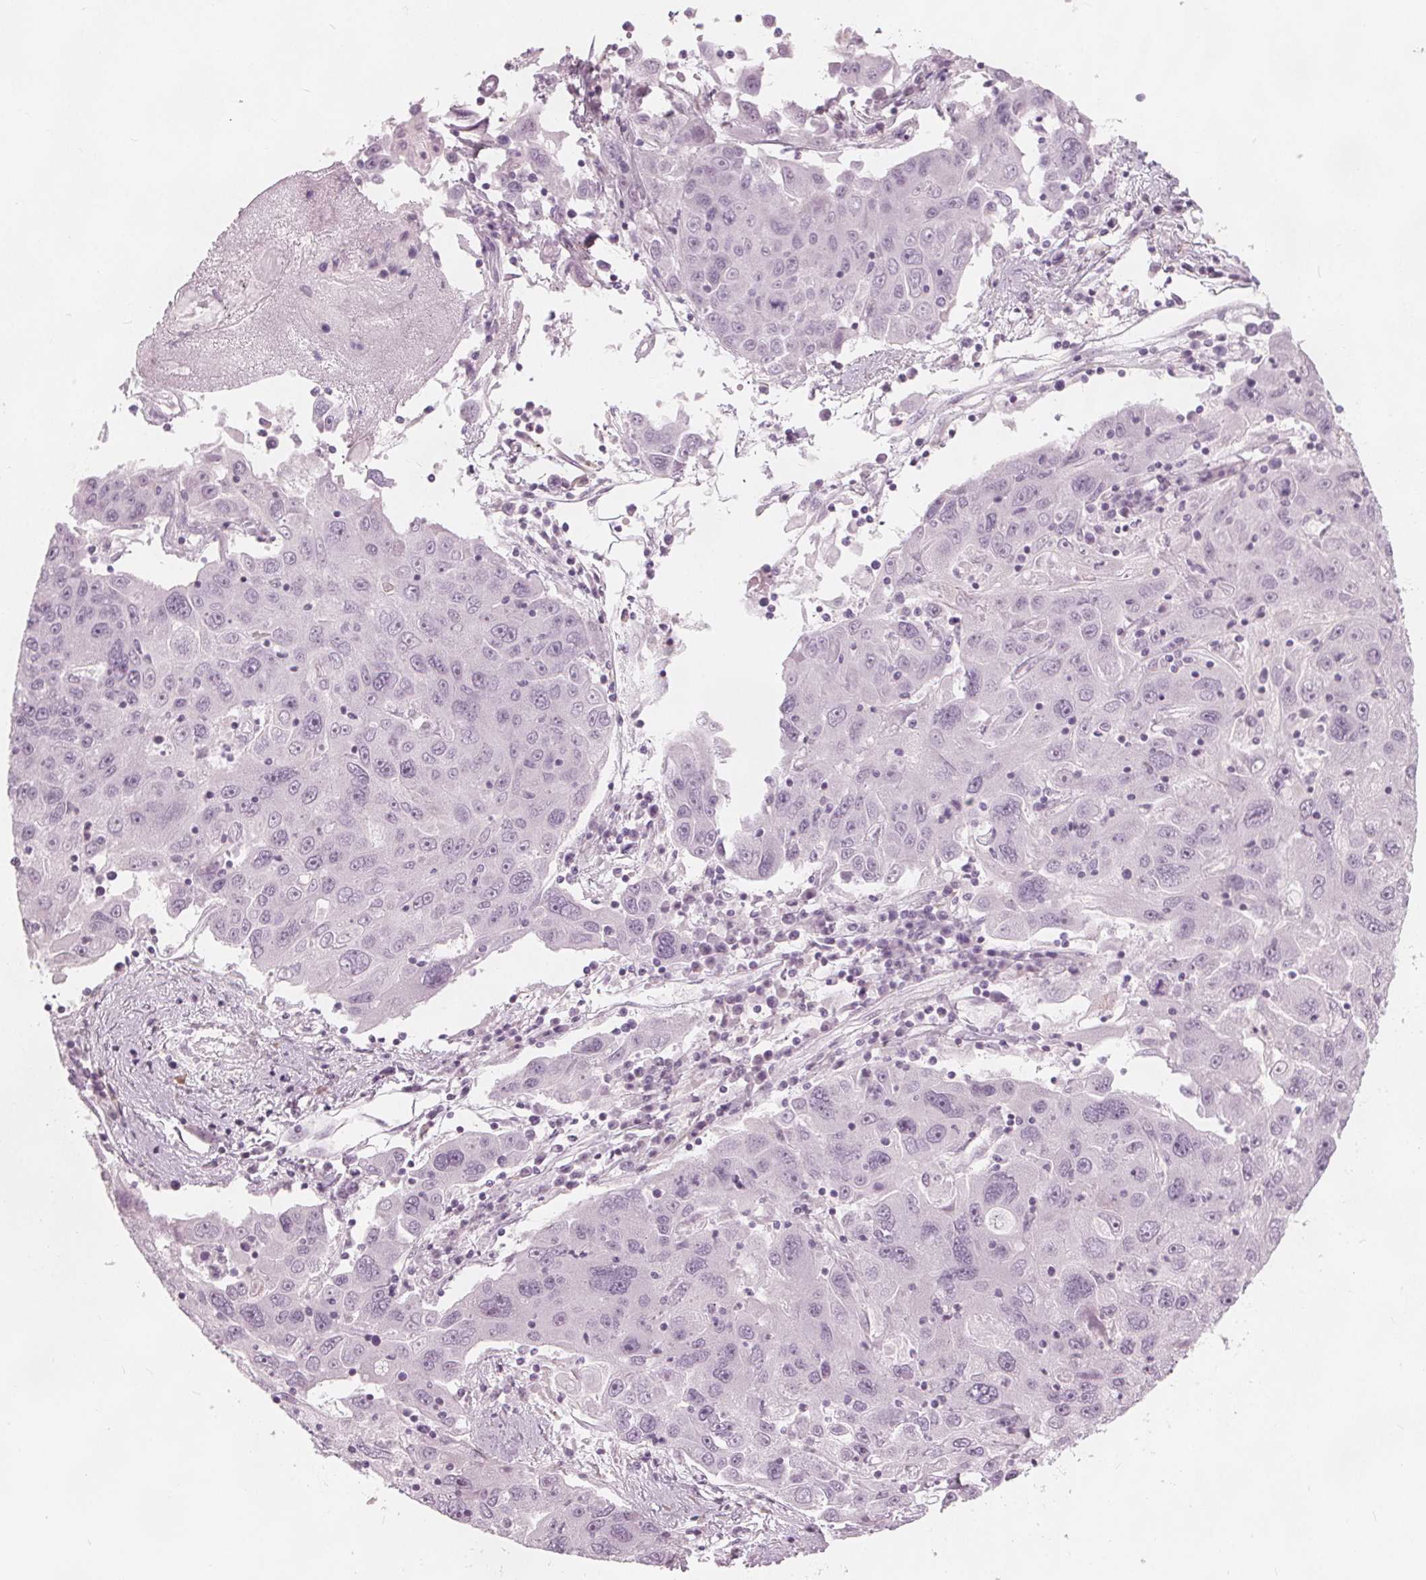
{"staining": {"intensity": "negative", "quantity": "none", "location": "none"}, "tissue": "stomach cancer", "cell_type": "Tumor cells", "image_type": "cancer", "snomed": [{"axis": "morphology", "description": "Adenocarcinoma, NOS"}, {"axis": "topography", "description": "Stomach"}], "caption": "The immunohistochemistry (IHC) image has no significant staining in tumor cells of stomach cancer tissue.", "gene": "BRSK1", "patient": {"sex": "male", "age": 56}}